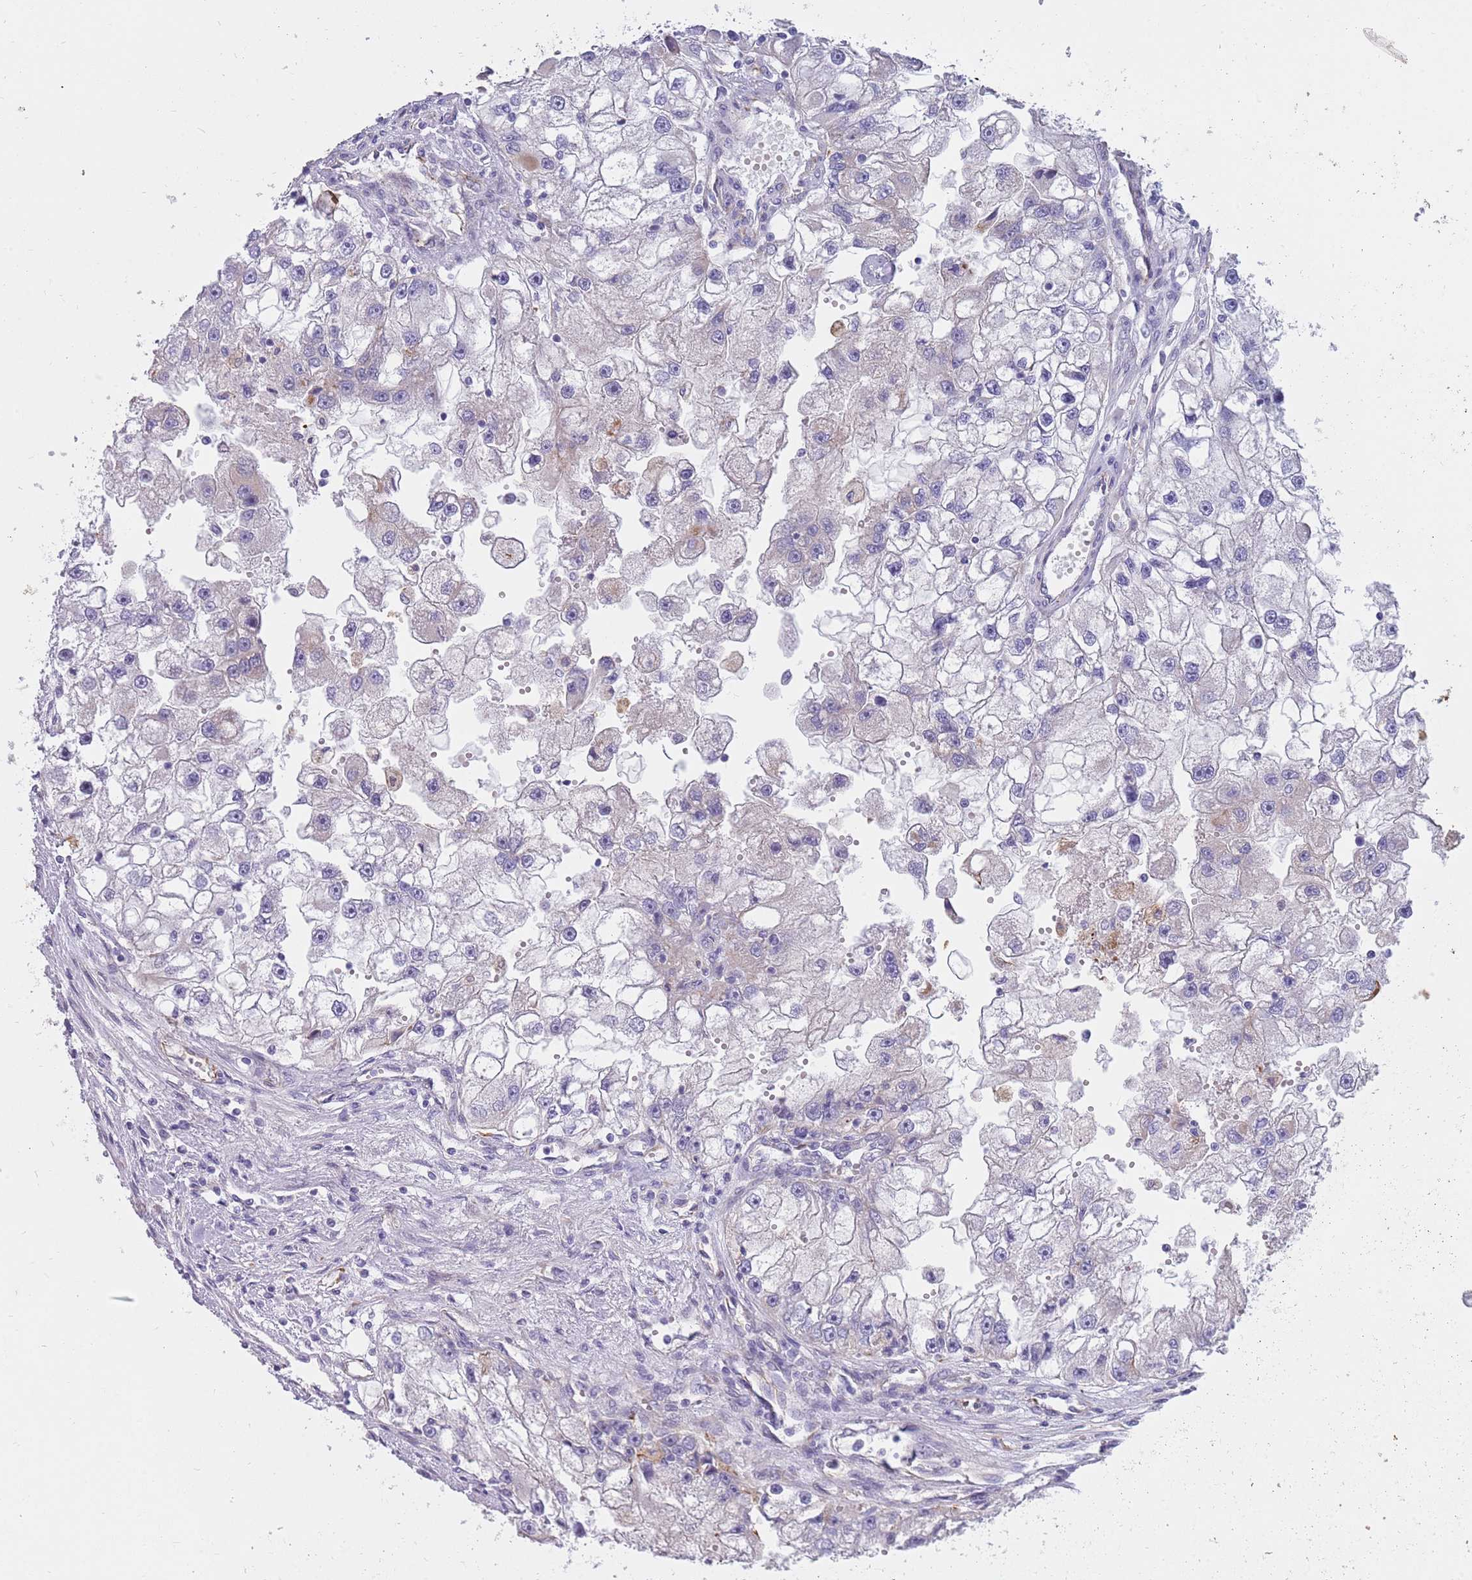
{"staining": {"intensity": "negative", "quantity": "none", "location": "none"}, "tissue": "renal cancer", "cell_type": "Tumor cells", "image_type": "cancer", "snomed": [{"axis": "morphology", "description": "Adenocarcinoma, NOS"}, {"axis": "topography", "description": "Kidney"}], "caption": "Protein analysis of renal cancer (adenocarcinoma) exhibits no significant expression in tumor cells. (Immunohistochemistry (ihc), brightfield microscopy, high magnification).", "gene": "MOGAT1", "patient": {"sex": "male", "age": 63}}